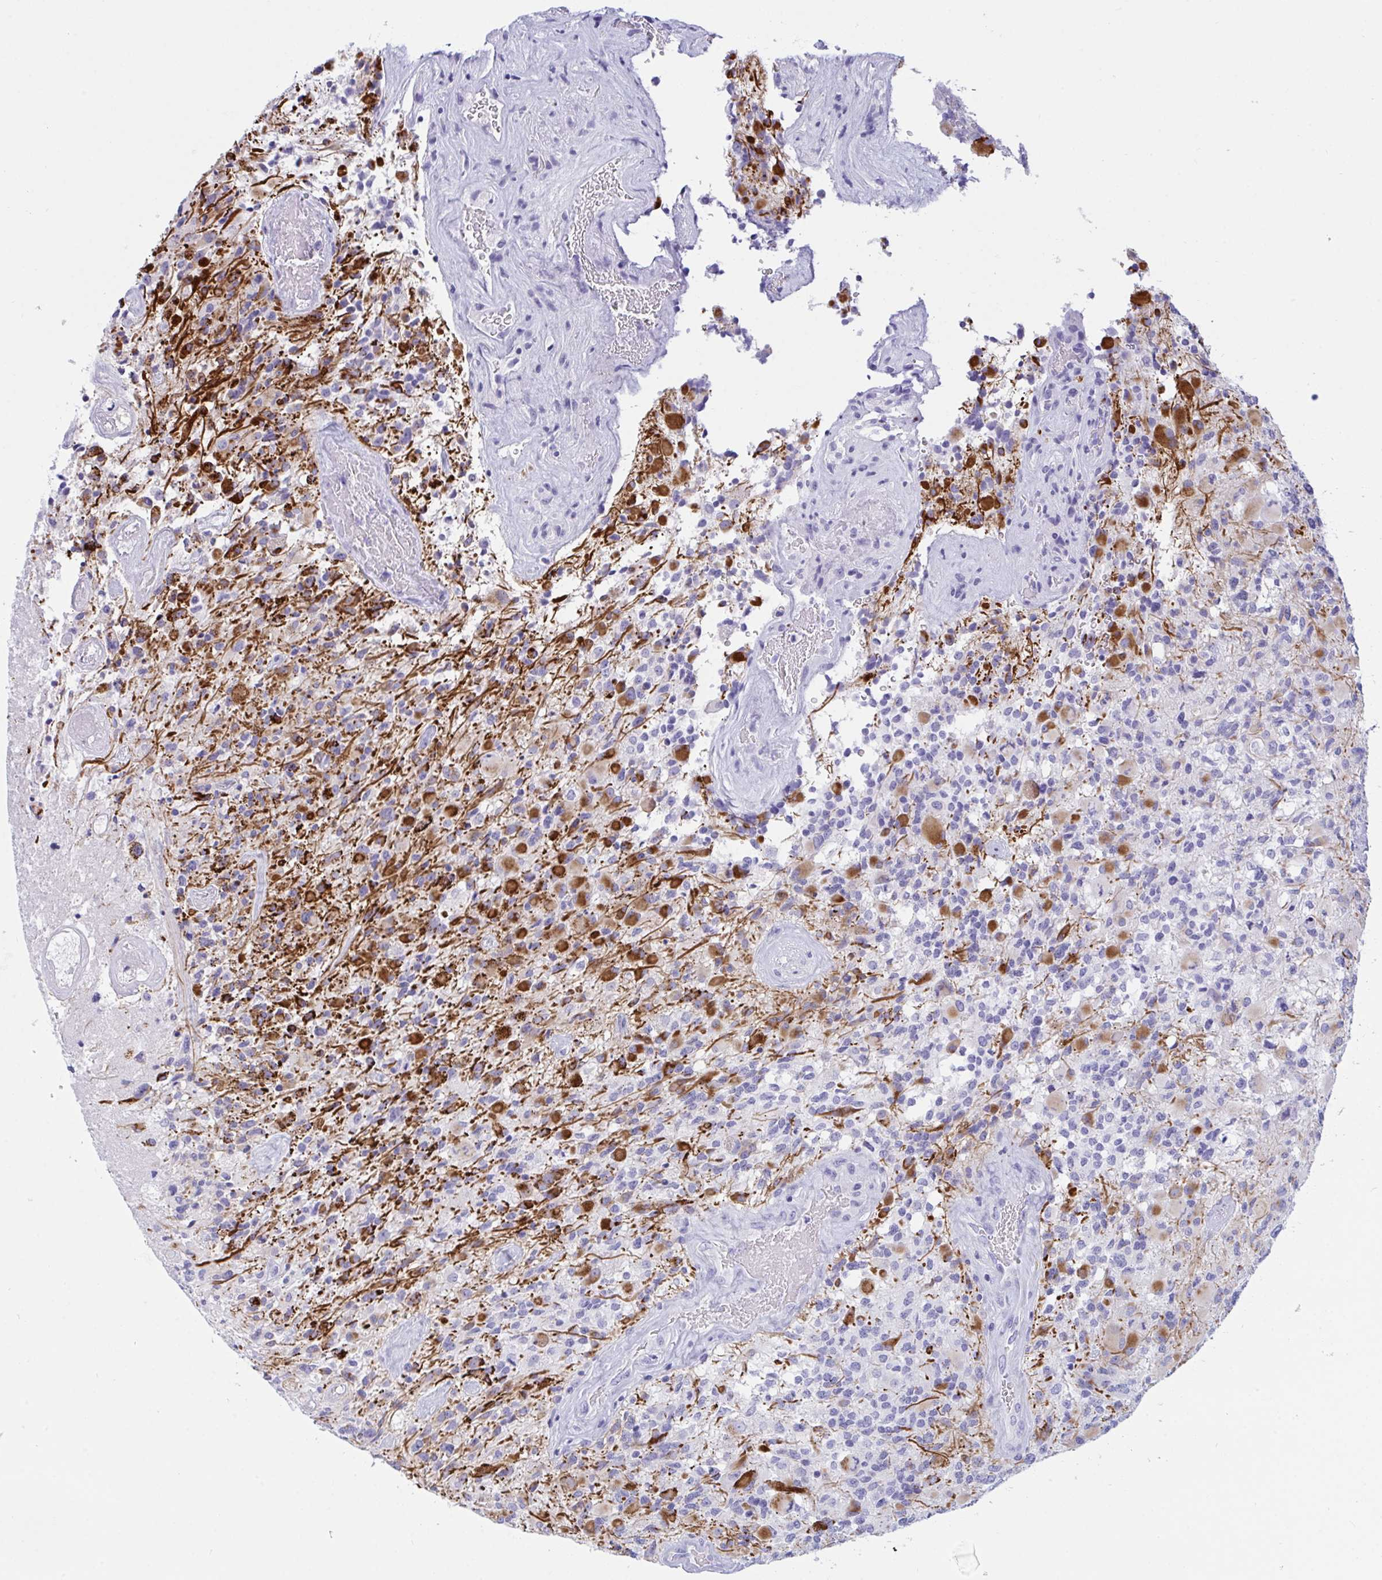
{"staining": {"intensity": "moderate", "quantity": "<25%", "location": "cytoplasmic/membranous"}, "tissue": "glioma", "cell_type": "Tumor cells", "image_type": "cancer", "snomed": [{"axis": "morphology", "description": "Glioma, malignant, High grade"}, {"axis": "topography", "description": "Brain"}], "caption": "A photomicrograph of human malignant glioma (high-grade) stained for a protein reveals moderate cytoplasmic/membranous brown staining in tumor cells.", "gene": "OXLD1", "patient": {"sex": "female", "age": 65}}